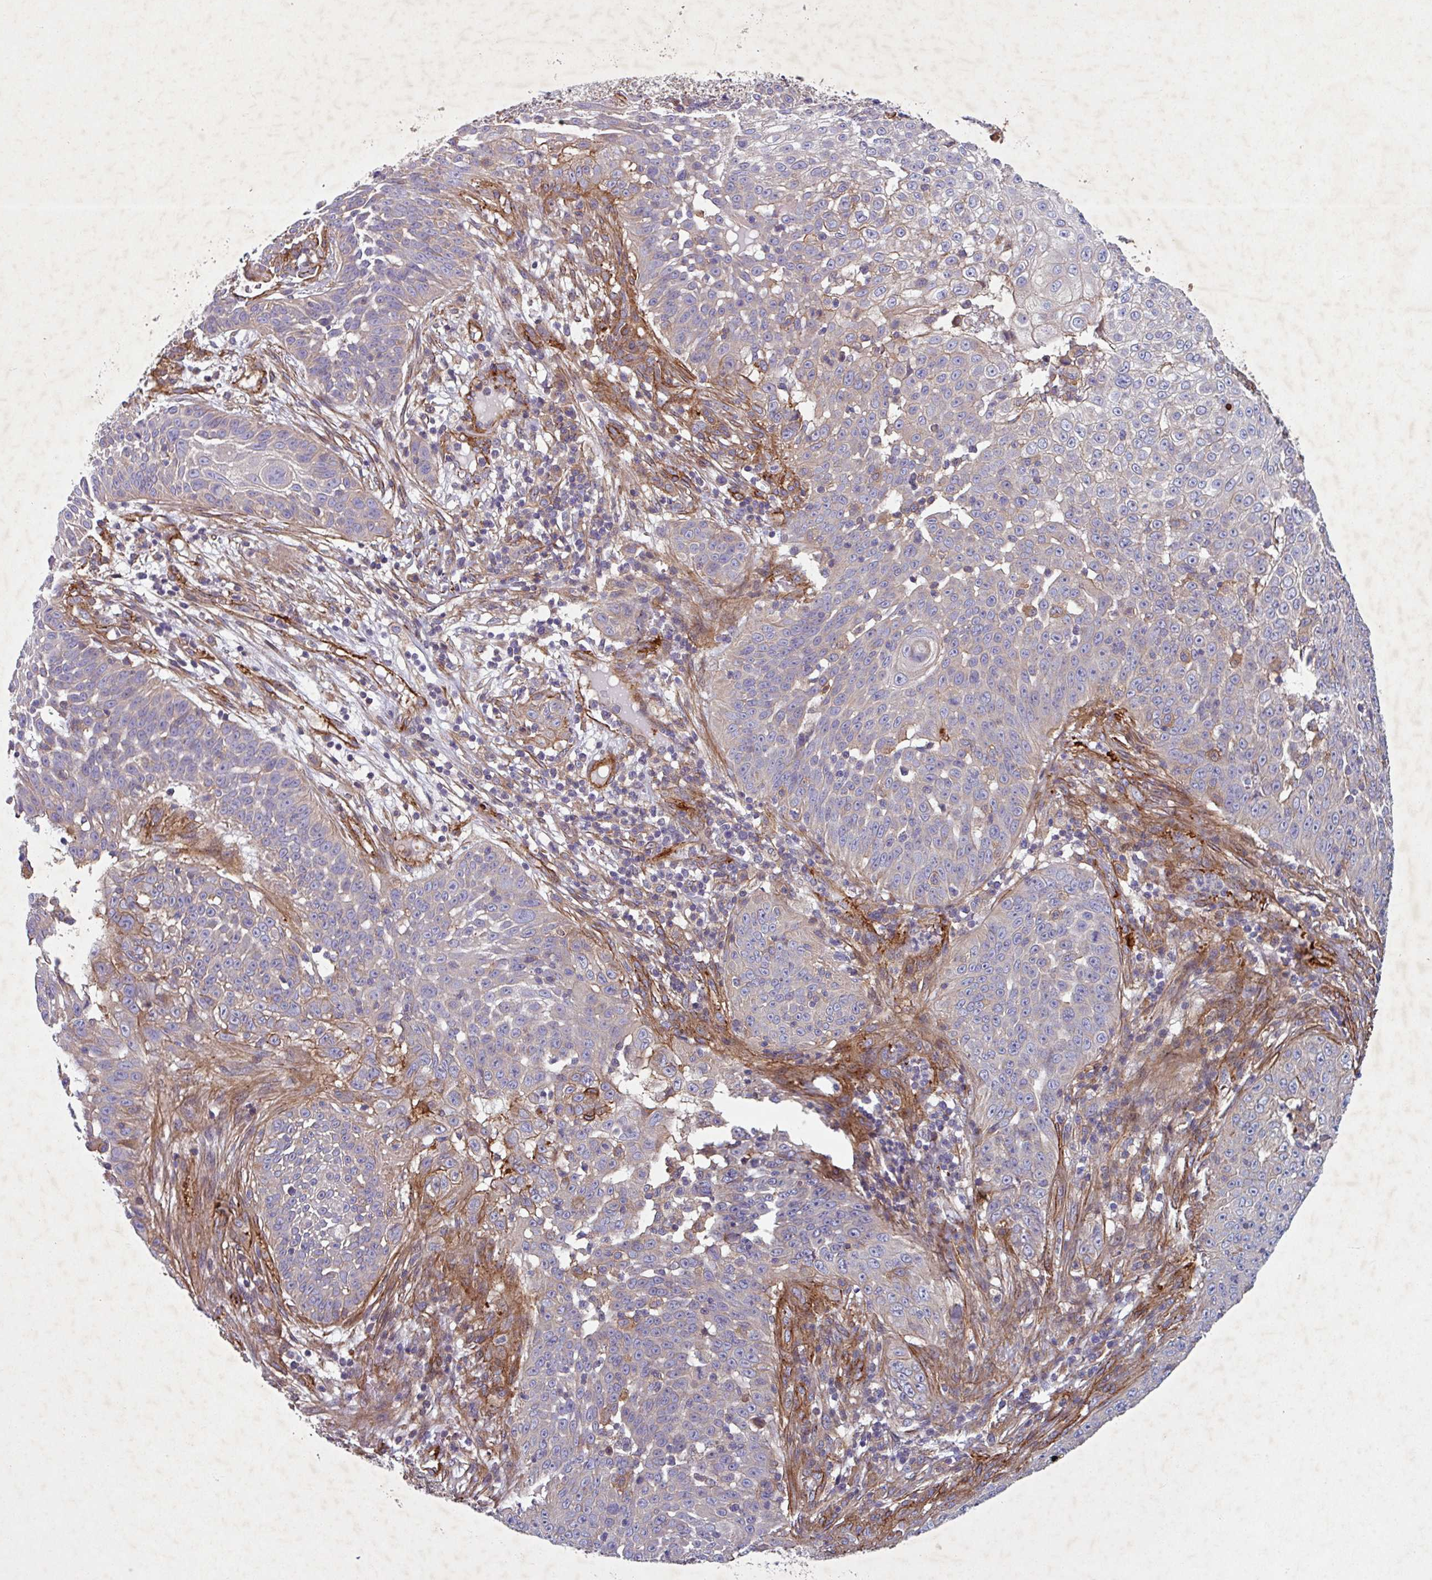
{"staining": {"intensity": "moderate", "quantity": "<25%", "location": "cytoplasmic/membranous"}, "tissue": "skin cancer", "cell_type": "Tumor cells", "image_type": "cancer", "snomed": [{"axis": "morphology", "description": "Squamous cell carcinoma, NOS"}, {"axis": "topography", "description": "Skin"}], "caption": "Moderate cytoplasmic/membranous expression for a protein is present in about <25% of tumor cells of squamous cell carcinoma (skin) using immunohistochemistry.", "gene": "ATP2C2", "patient": {"sex": "male", "age": 24}}